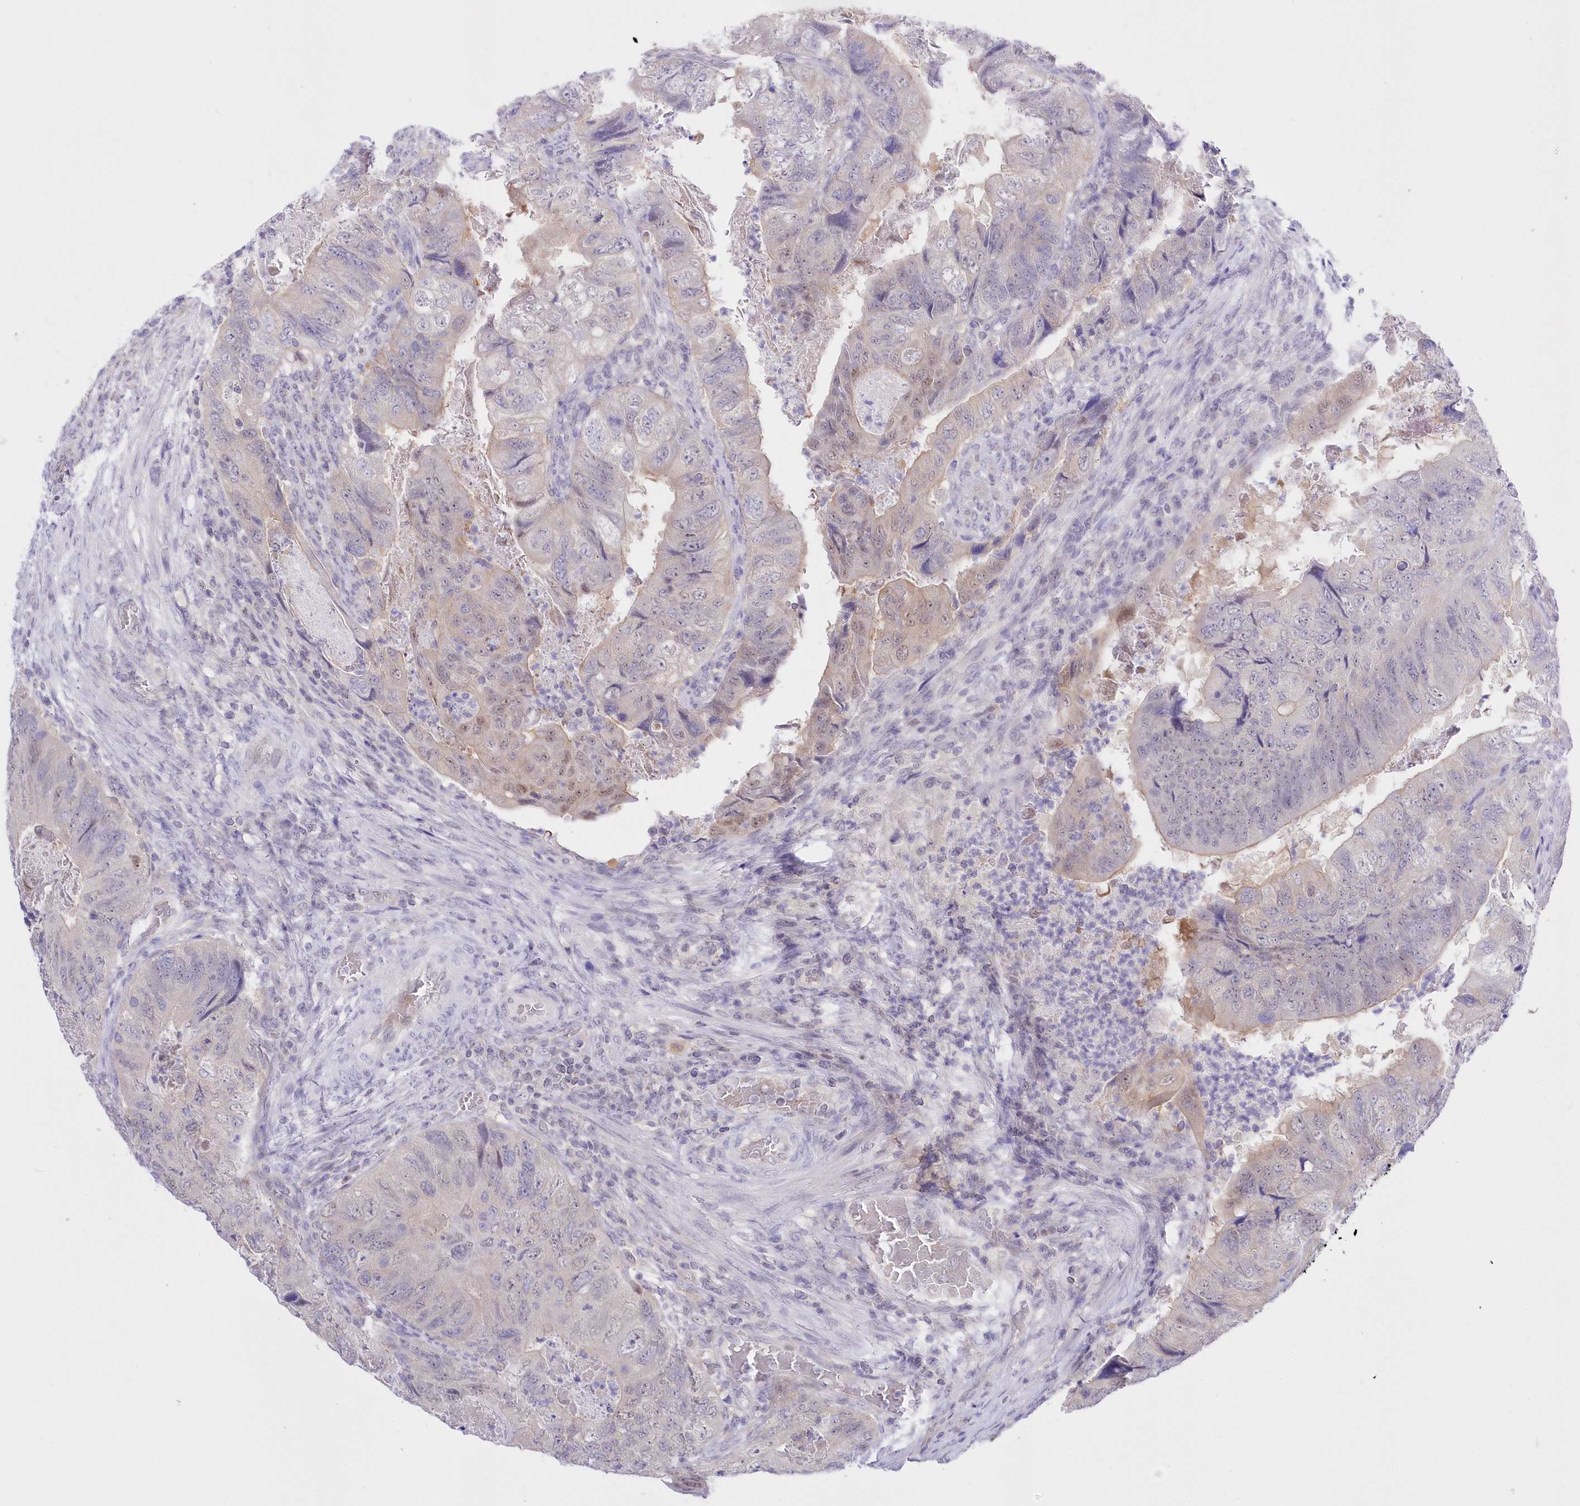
{"staining": {"intensity": "weak", "quantity": "<25%", "location": "nuclear"}, "tissue": "colorectal cancer", "cell_type": "Tumor cells", "image_type": "cancer", "snomed": [{"axis": "morphology", "description": "Adenocarcinoma, NOS"}, {"axis": "topography", "description": "Rectum"}], "caption": "Immunohistochemical staining of colorectal cancer (adenocarcinoma) demonstrates no significant positivity in tumor cells.", "gene": "UBA6", "patient": {"sex": "male", "age": 63}}